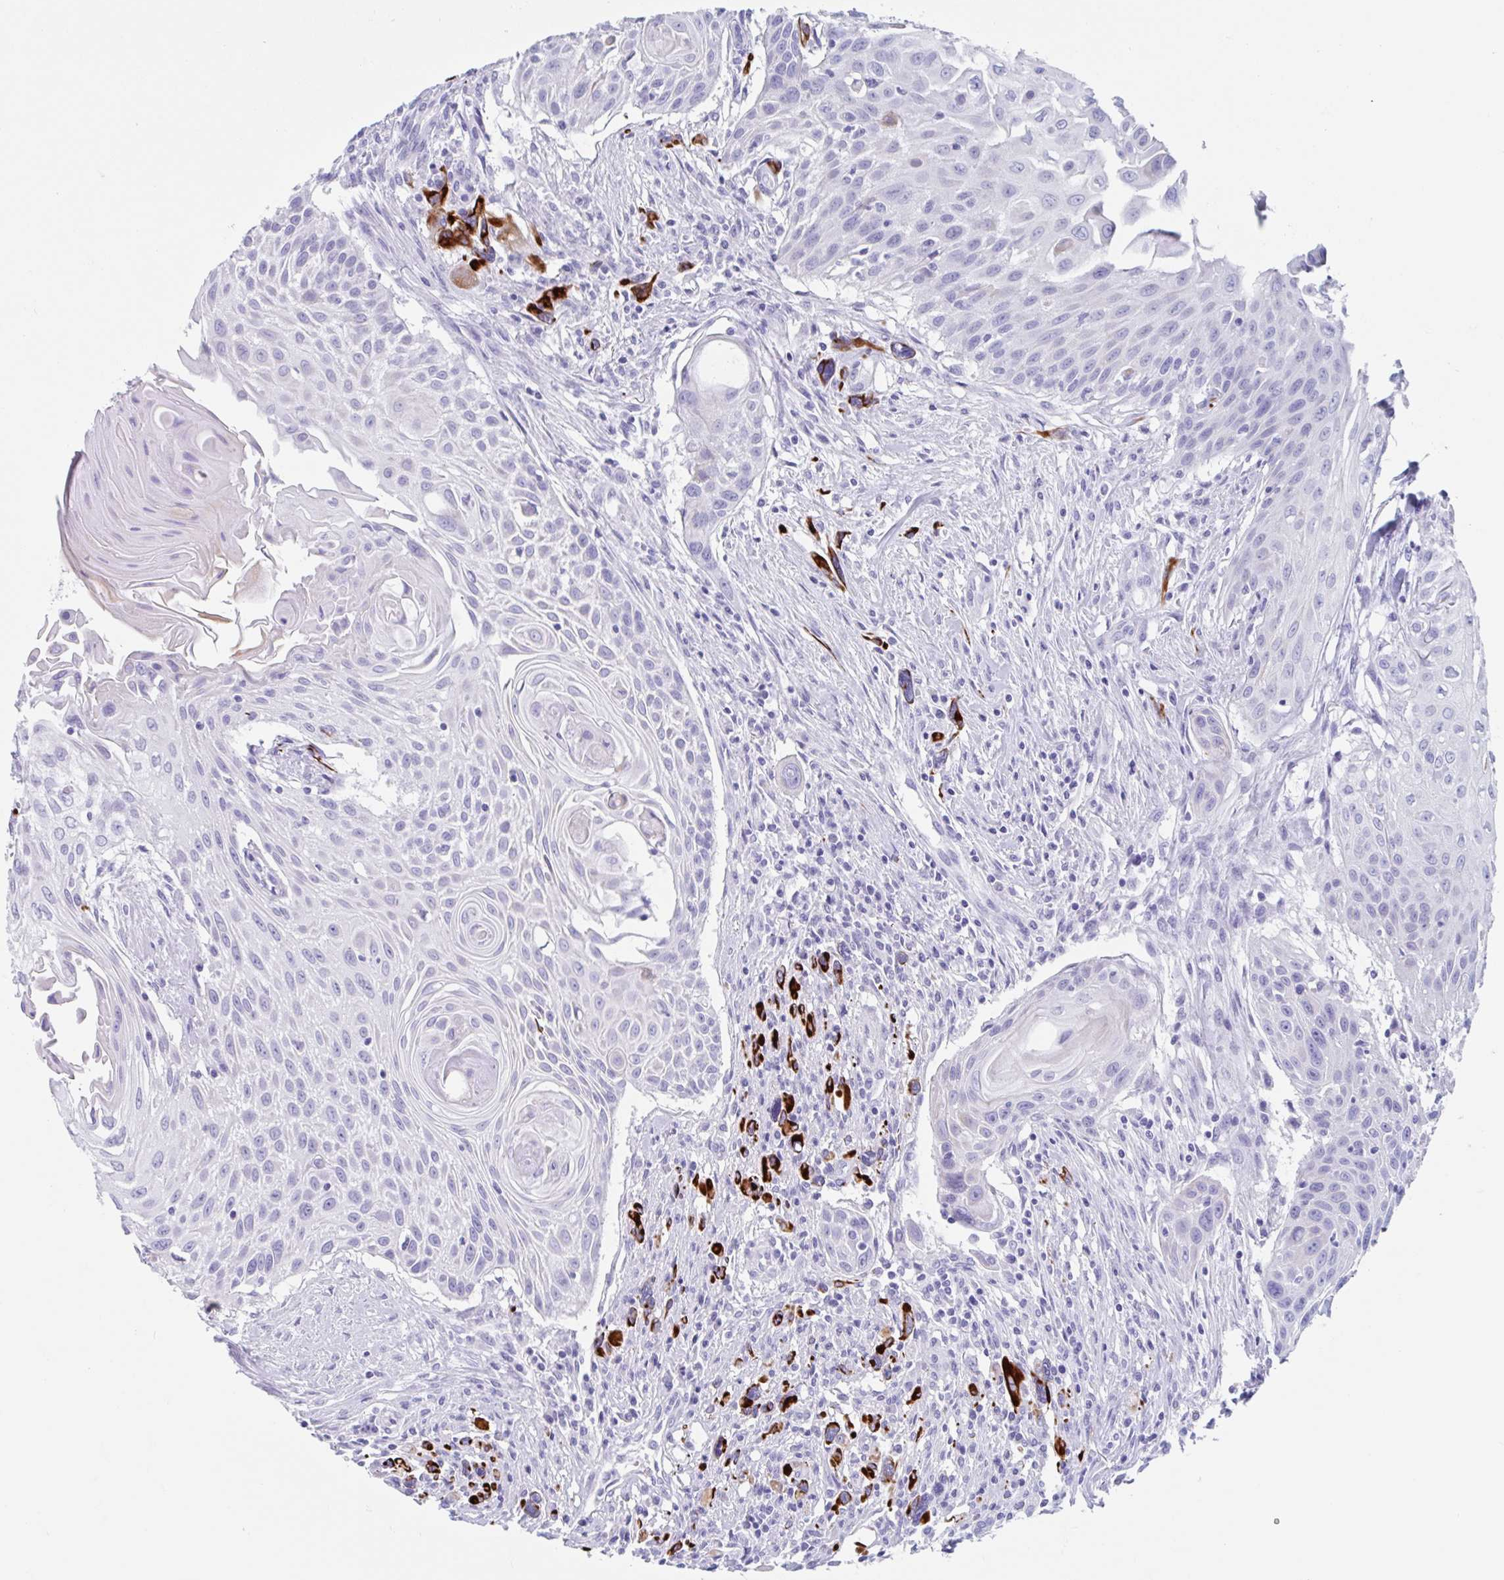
{"staining": {"intensity": "negative", "quantity": "none", "location": "none"}, "tissue": "head and neck cancer", "cell_type": "Tumor cells", "image_type": "cancer", "snomed": [{"axis": "morphology", "description": "Squamous cell carcinoma, NOS"}, {"axis": "topography", "description": "Lymph node"}, {"axis": "topography", "description": "Salivary gland"}, {"axis": "topography", "description": "Head-Neck"}], "caption": "Immunohistochemical staining of human head and neck squamous cell carcinoma shows no significant staining in tumor cells.", "gene": "CPTP", "patient": {"sex": "female", "age": 74}}